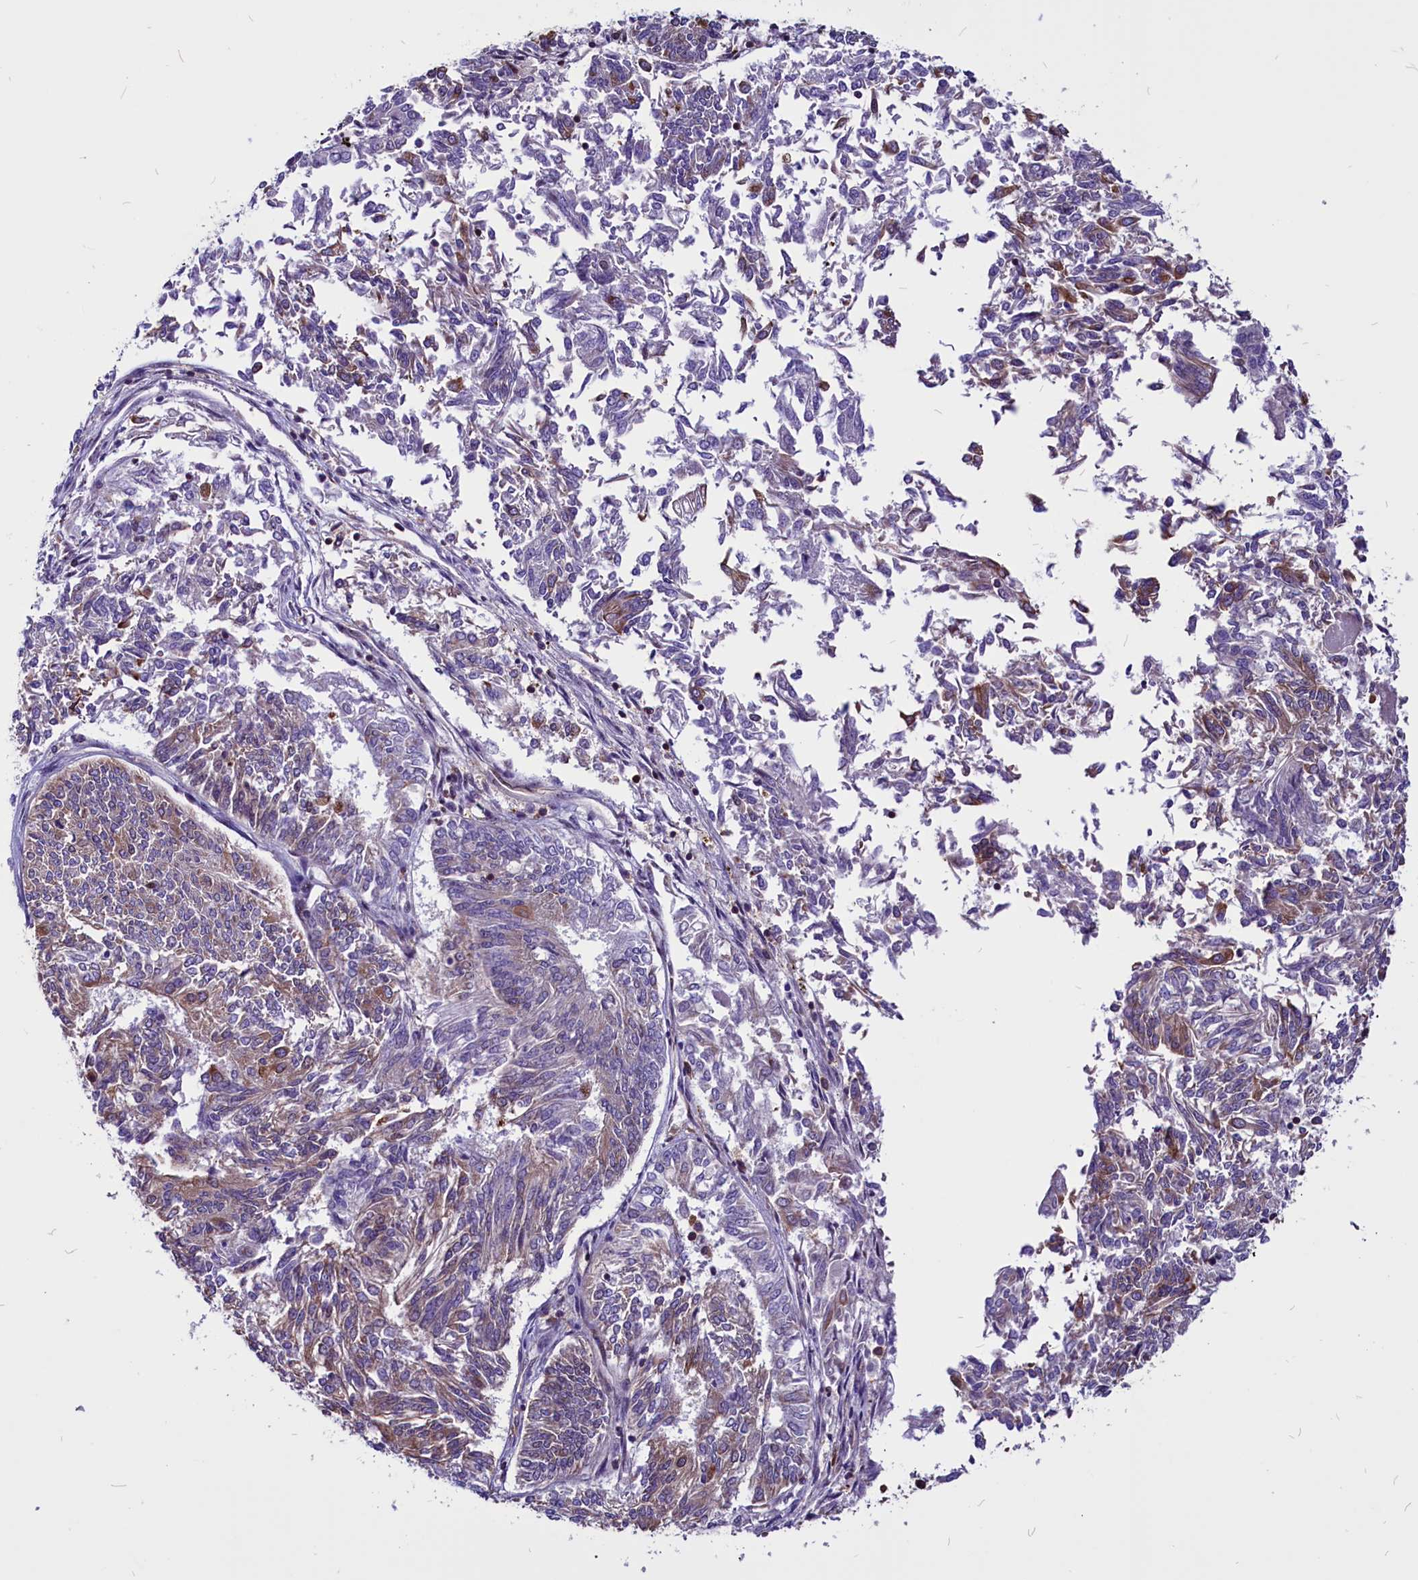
{"staining": {"intensity": "weak", "quantity": "25%-75%", "location": "cytoplasmic/membranous"}, "tissue": "endometrial cancer", "cell_type": "Tumor cells", "image_type": "cancer", "snomed": [{"axis": "morphology", "description": "Adenocarcinoma, NOS"}, {"axis": "topography", "description": "Endometrium"}], "caption": "Endometrial cancer (adenocarcinoma) was stained to show a protein in brown. There is low levels of weak cytoplasmic/membranous expression in about 25%-75% of tumor cells.", "gene": "EIF3G", "patient": {"sex": "female", "age": 58}}